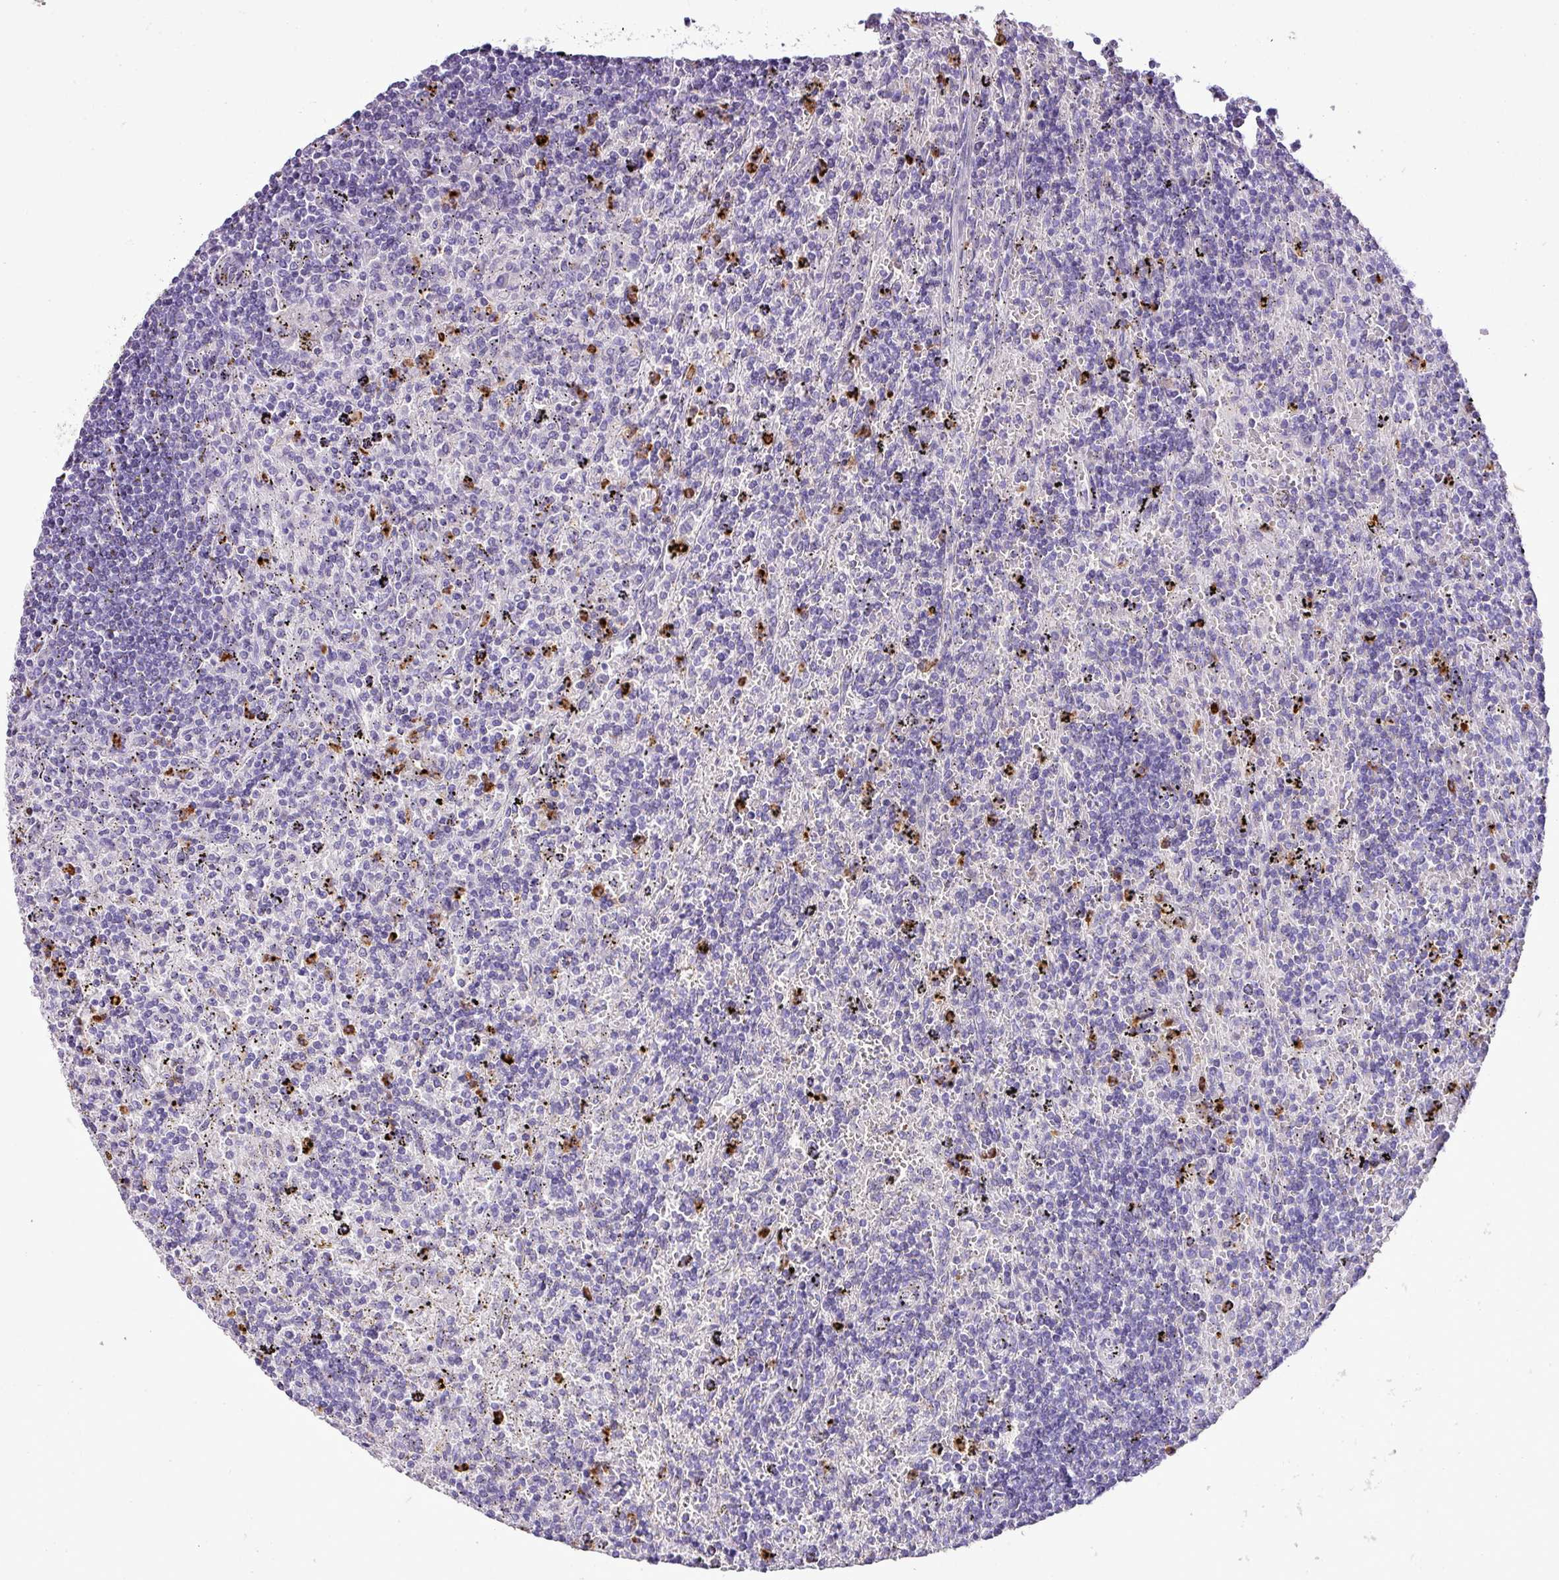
{"staining": {"intensity": "negative", "quantity": "none", "location": "none"}, "tissue": "lymphoma", "cell_type": "Tumor cells", "image_type": "cancer", "snomed": [{"axis": "morphology", "description": "Malignant lymphoma, non-Hodgkin's type, Low grade"}, {"axis": "topography", "description": "Spleen"}], "caption": "High magnification brightfield microscopy of lymphoma stained with DAB (brown) and counterstained with hematoxylin (blue): tumor cells show no significant positivity.", "gene": "ZSCAN5A", "patient": {"sex": "male", "age": 76}}